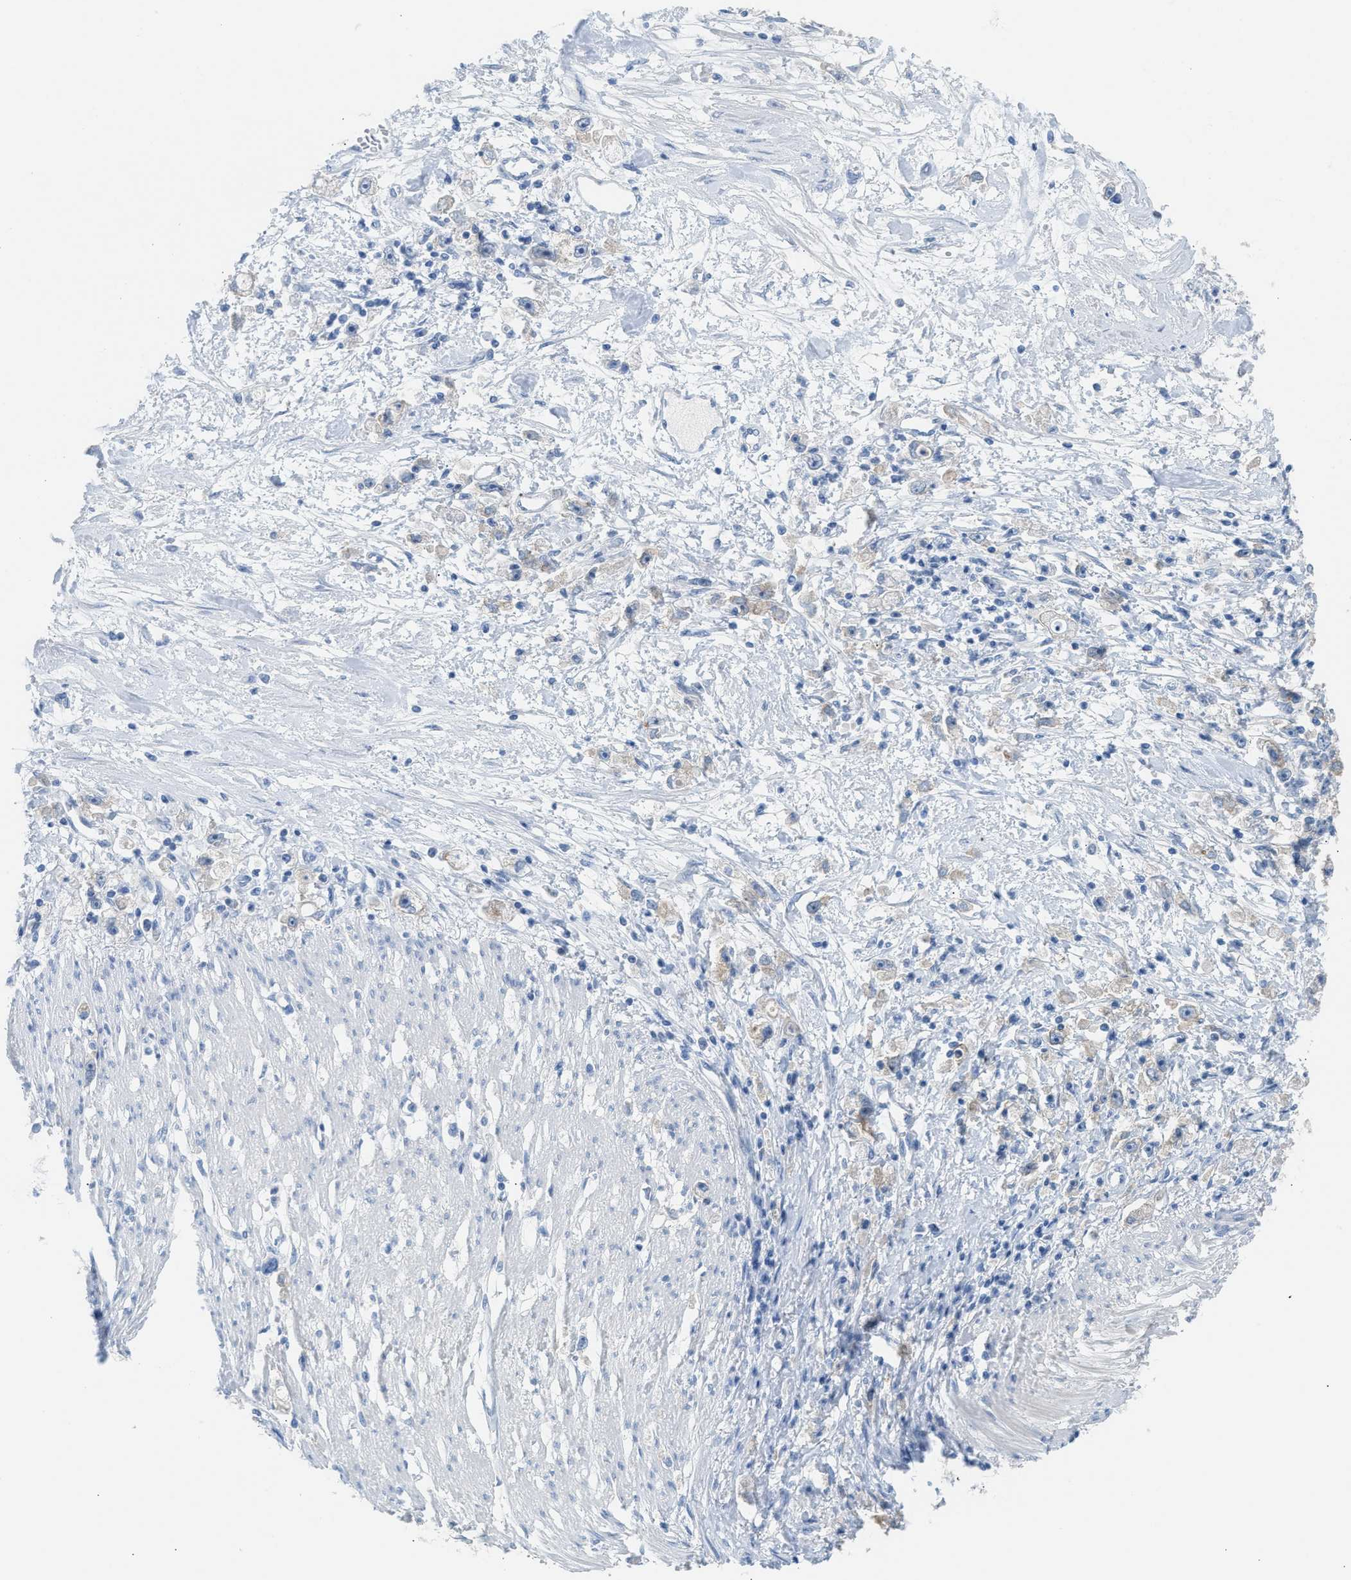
{"staining": {"intensity": "negative", "quantity": "none", "location": "none"}, "tissue": "stomach cancer", "cell_type": "Tumor cells", "image_type": "cancer", "snomed": [{"axis": "morphology", "description": "Adenocarcinoma, NOS"}, {"axis": "topography", "description": "Stomach"}], "caption": "Immunohistochemistry (IHC) of stomach adenocarcinoma reveals no expression in tumor cells.", "gene": "ERBB2", "patient": {"sex": "female", "age": 59}}